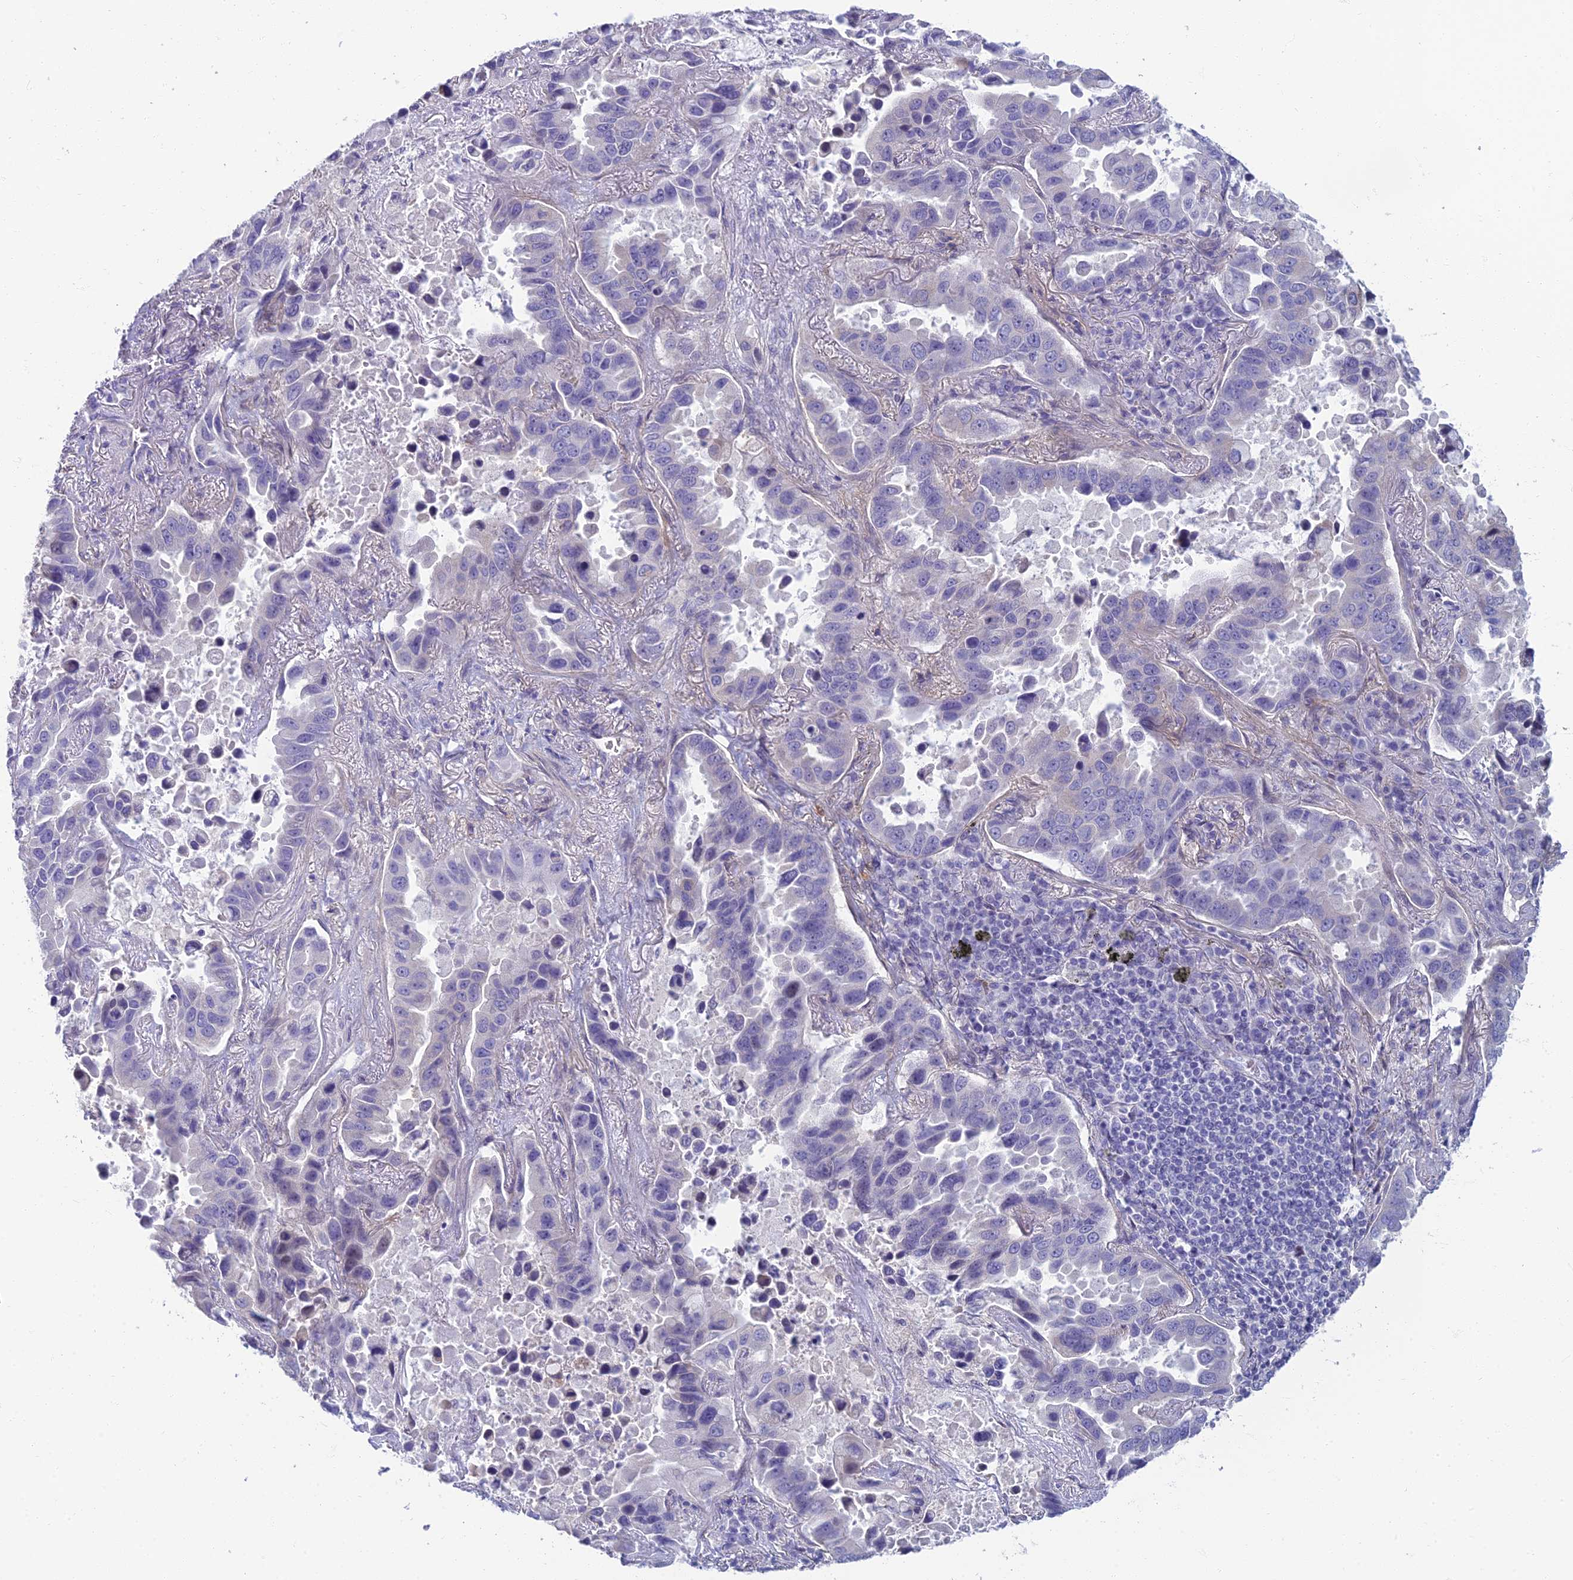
{"staining": {"intensity": "negative", "quantity": "none", "location": "none"}, "tissue": "lung cancer", "cell_type": "Tumor cells", "image_type": "cancer", "snomed": [{"axis": "morphology", "description": "Adenocarcinoma, NOS"}, {"axis": "topography", "description": "Lung"}], "caption": "High power microscopy histopathology image of an IHC micrograph of lung cancer, revealing no significant staining in tumor cells. Nuclei are stained in blue.", "gene": "NEURL1", "patient": {"sex": "male", "age": 64}}